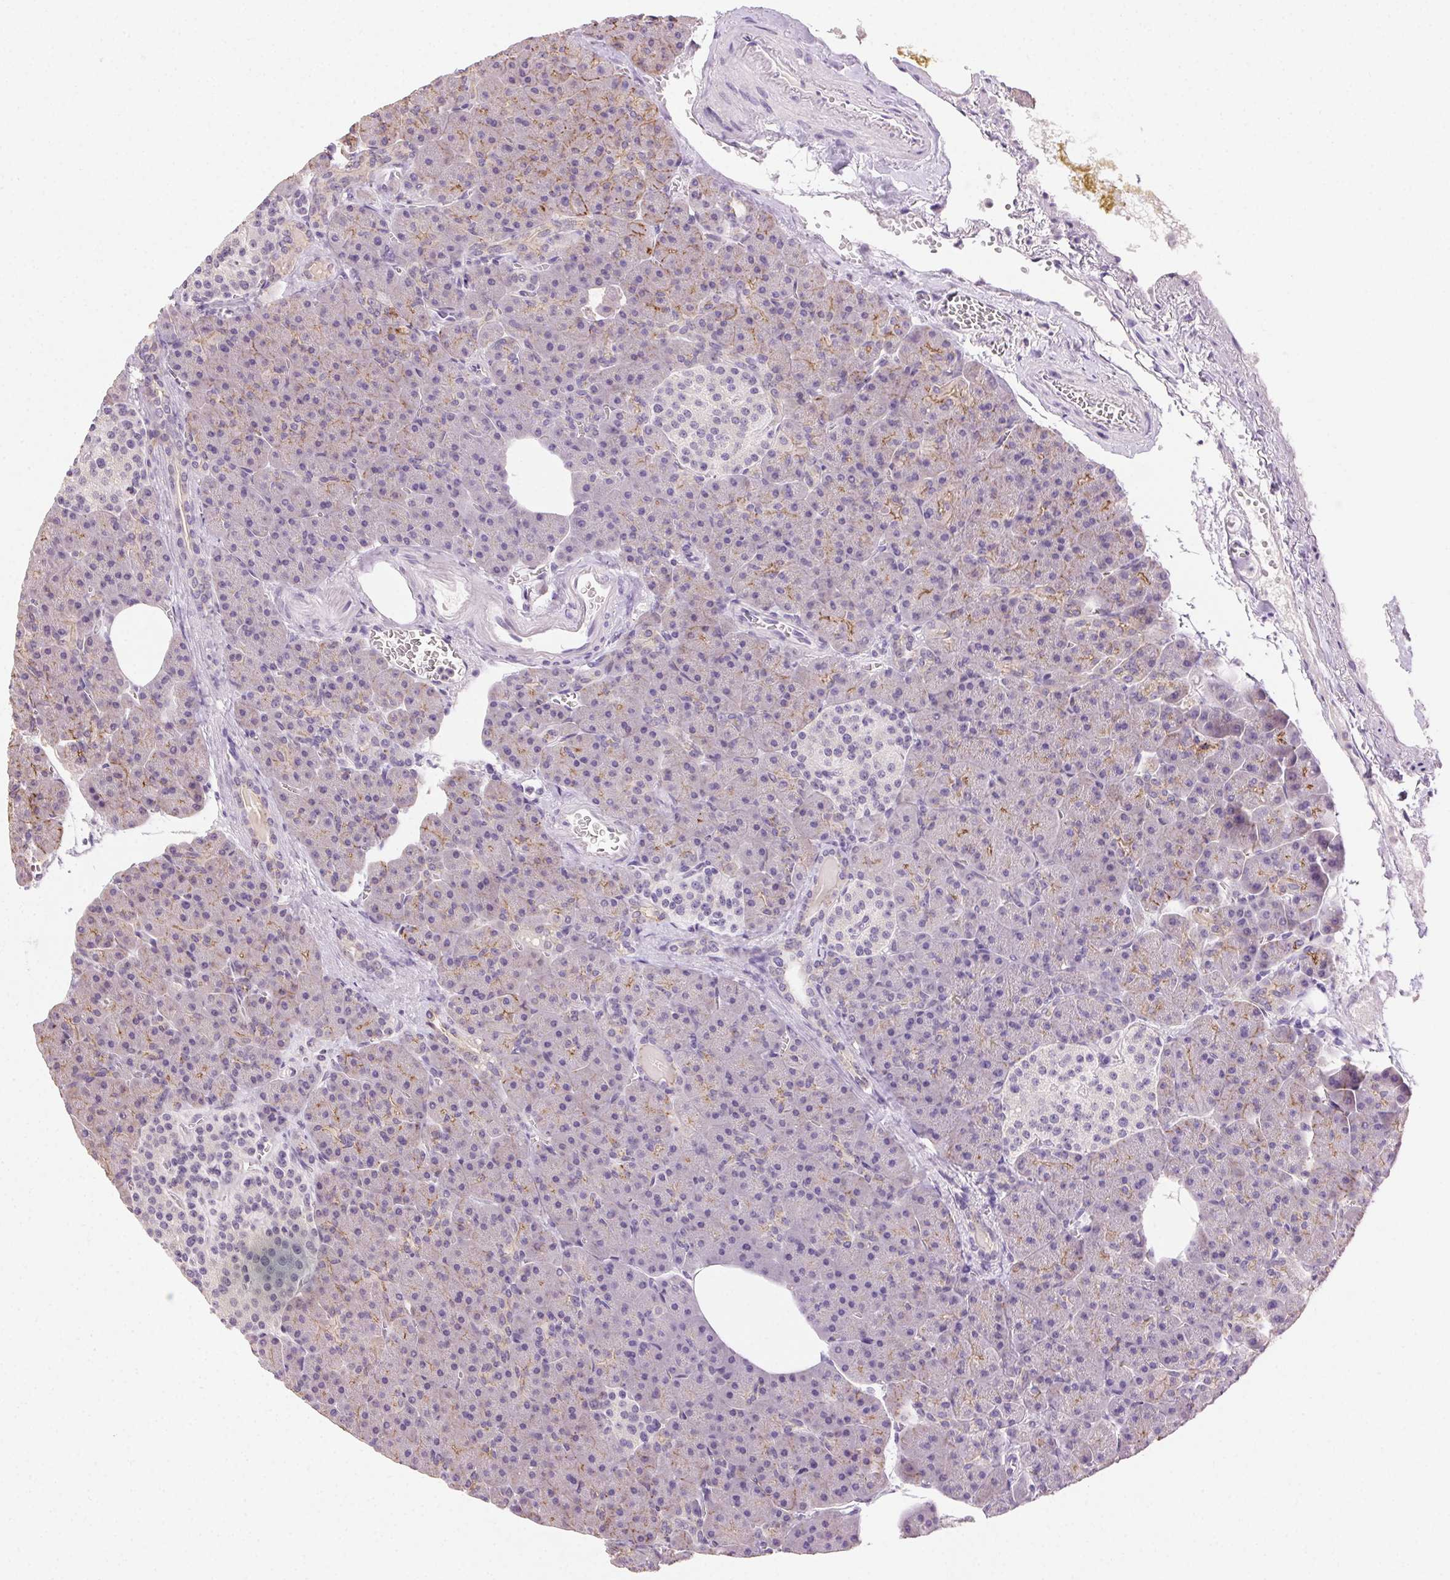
{"staining": {"intensity": "moderate", "quantity": "<25%", "location": "cytoplasmic/membranous"}, "tissue": "pancreas", "cell_type": "Exocrine glandular cells", "image_type": "normal", "snomed": [{"axis": "morphology", "description": "Normal tissue, NOS"}, {"axis": "topography", "description": "Pancreas"}], "caption": "Immunohistochemistry (IHC) of normal pancreas exhibits low levels of moderate cytoplasmic/membranous expression in about <25% of exocrine glandular cells. Nuclei are stained in blue.", "gene": "CLDN10", "patient": {"sex": "female", "age": 74}}